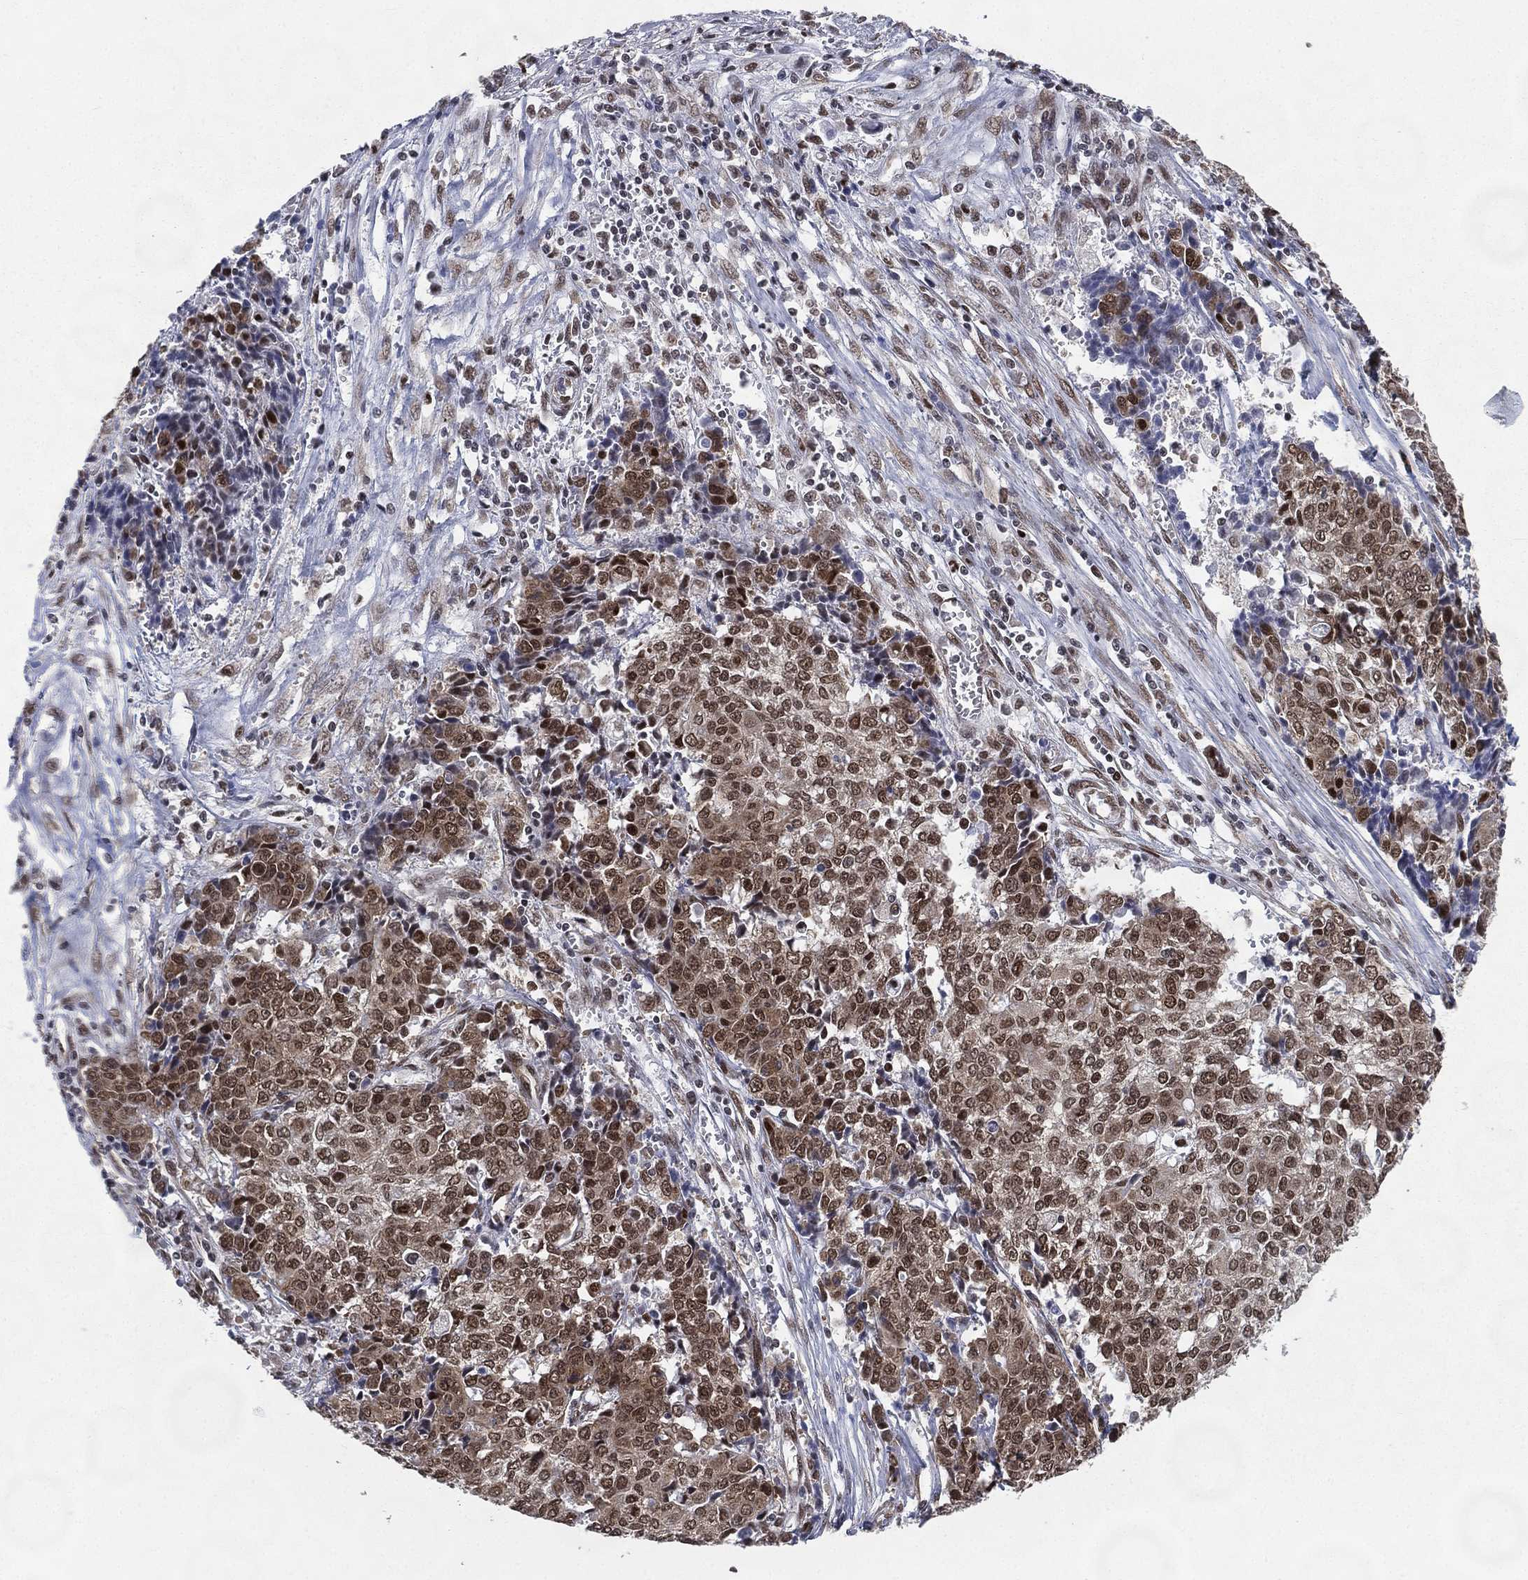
{"staining": {"intensity": "moderate", "quantity": ">75%", "location": "nuclear"}, "tissue": "ovarian cancer", "cell_type": "Tumor cells", "image_type": "cancer", "snomed": [{"axis": "morphology", "description": "Carcinoma, endometroid"}, {"axis": "topography", "description": "Ovary"}], "caption": "DAB (3,3'-diaminobenzidine) immunohistochemical staining of ovarian cancer exhibits moderate nuclear protein expression in about >75% of tumor cells.", "gene": "FUBP3", "patient": {"sex": "female", "age": 42}}